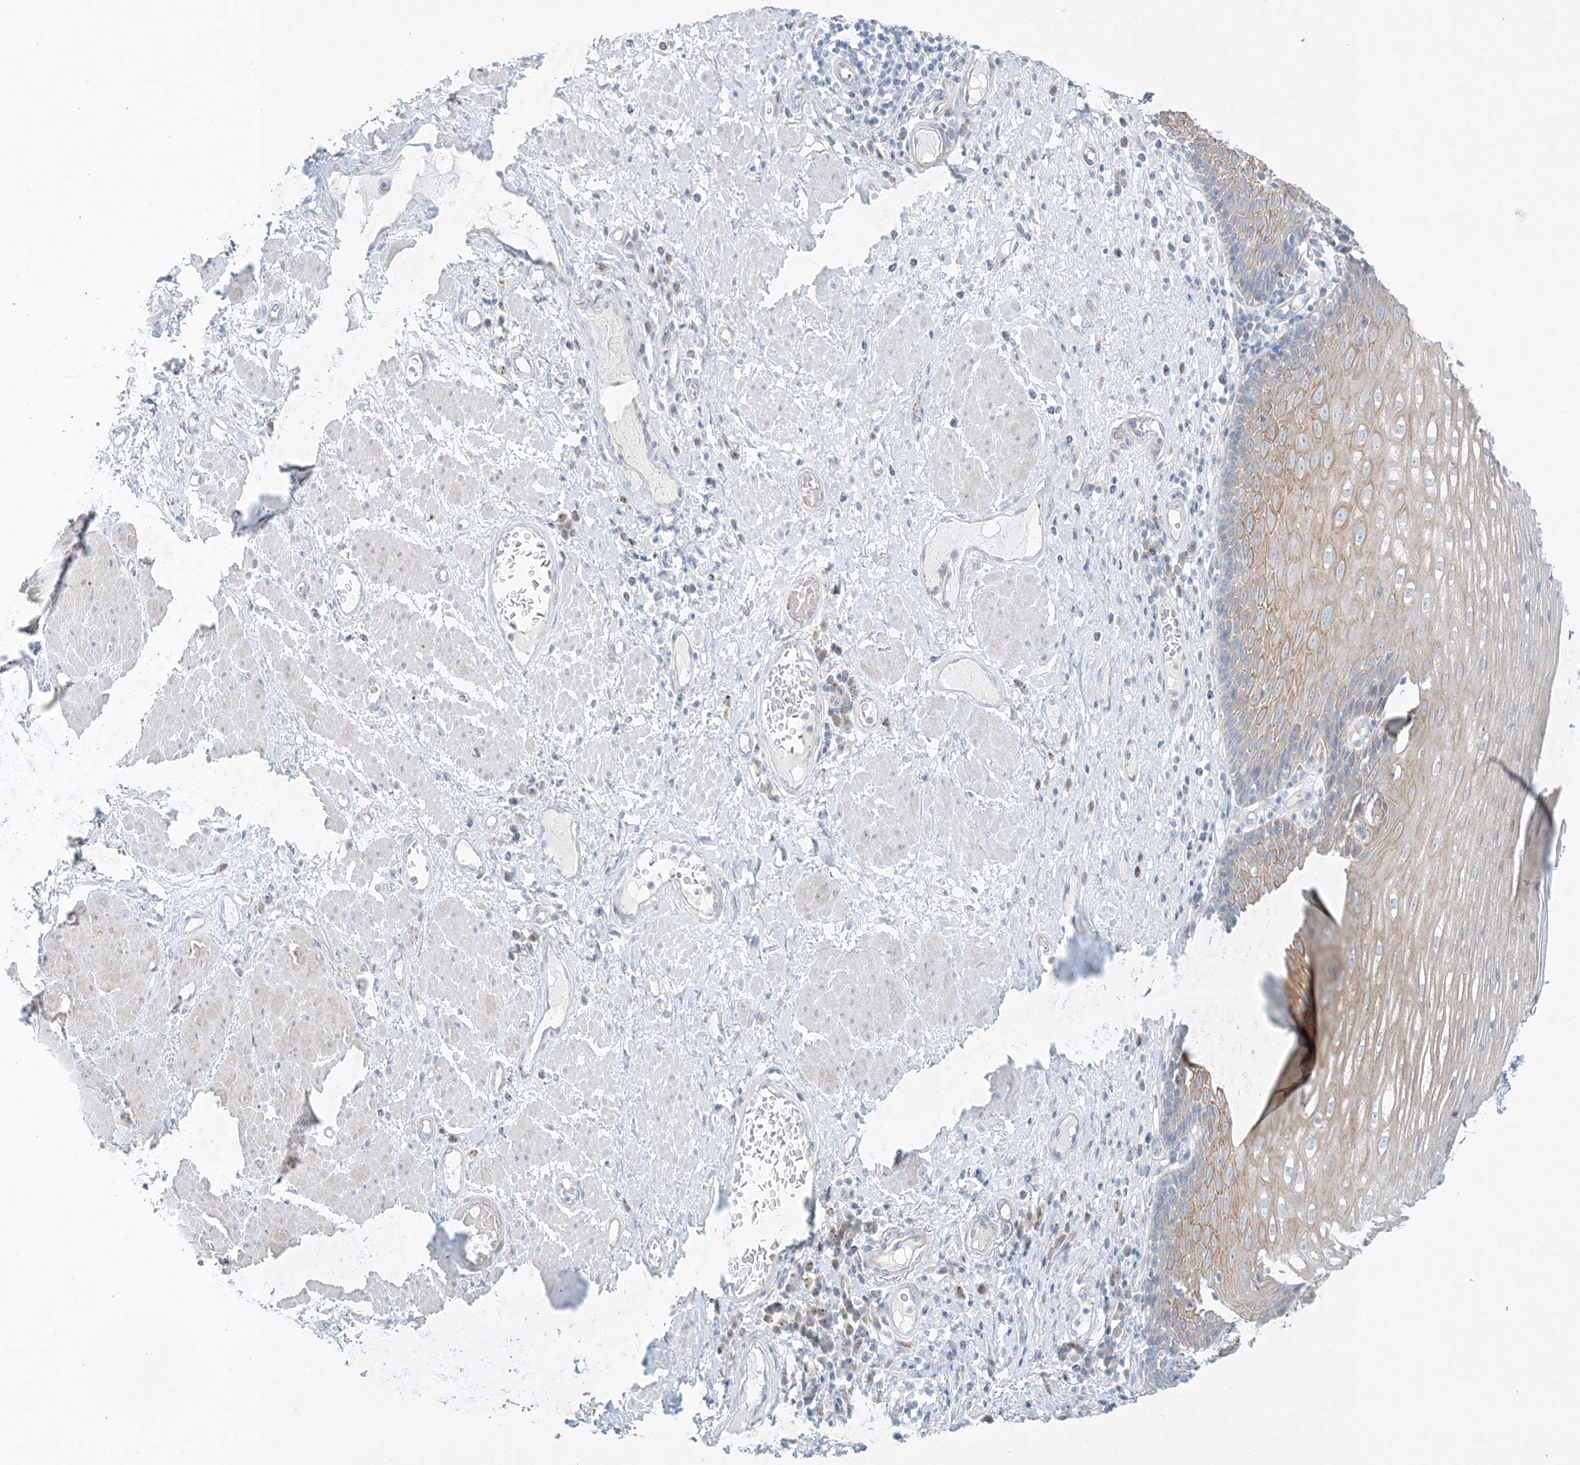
{"staining": {"intensity": "moderate", "quantity": "<25%", "location": "cytoplasmic/membranous"}, "tissue": "esophagus", "cell_type": "Squamous epithelial cells", "image_type": "normal", "snomed": [{"axis": "morphology", "description": "Normal tissue, NOS"}, {"axis": "morphology", "description": "Adenocarcinoma, NOS"}, {"axis": "topography", "description": "Esophagus"}], "caption": "Esophagus stained with DAB immunohistochemistry (IHC) shows low levels of moderate cytoplasmic/membranous staining in about <25% of squamous epithelial cells.", "gene": "XIRP2", "patient": {"sex": "male", "age": 62}}